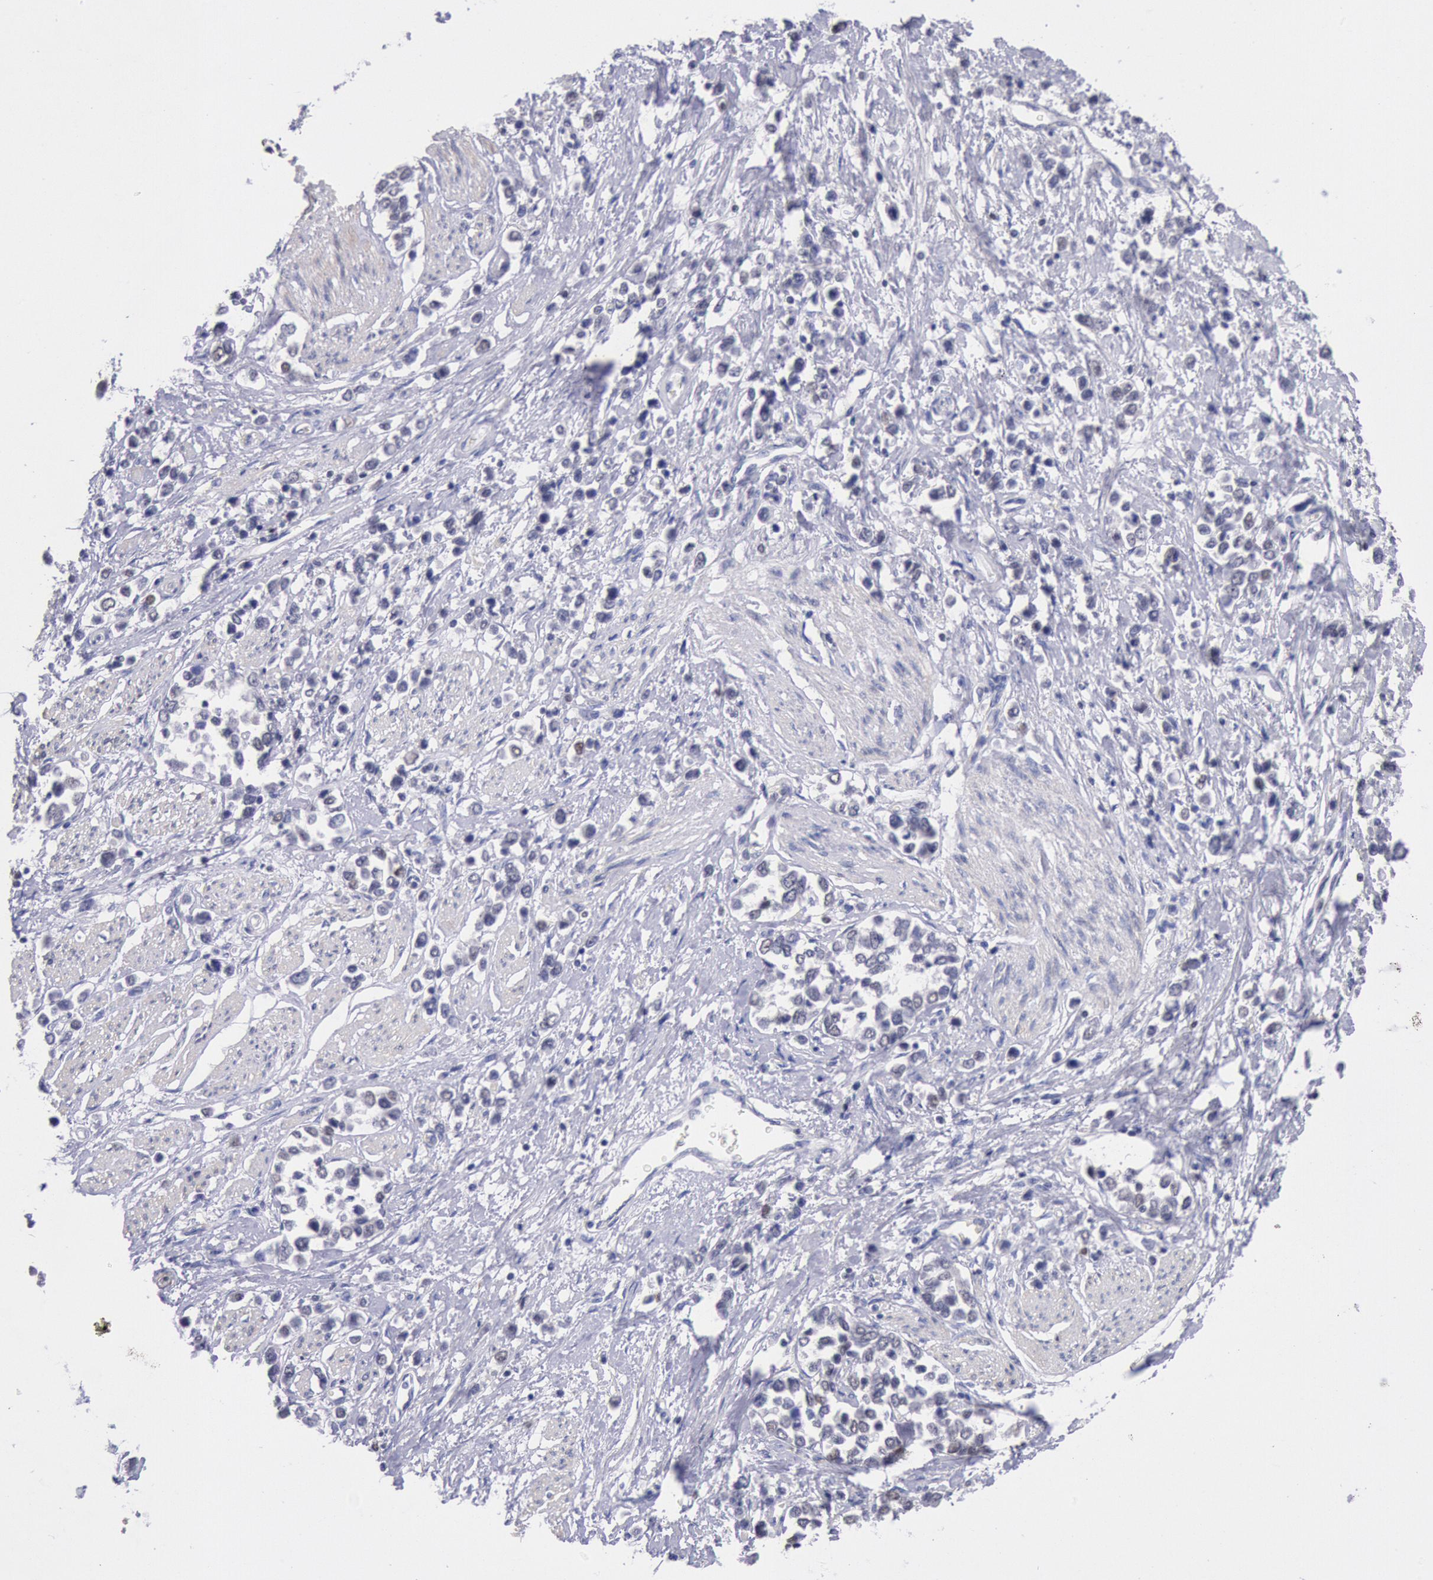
{"staining": {"intensity": "negative", "quantity": "none", "location": "none"}, "tissue": "stomach cancer", "cell_type": "Tumor cells", "image_type": "cancer", "snomed": [{"axis": "morphology", "description": "Adenocarcinoma, NOS"}, {"axis": "topography", "description": "Stomach, upper"}], "caption": "This is an immunohistochemistry (IHC) image of human stomach adenocarcinoma. There is no expression in tumor cells.", "gene": "RPS6KA5", "patient": {"sex": "male", "age": 76}}